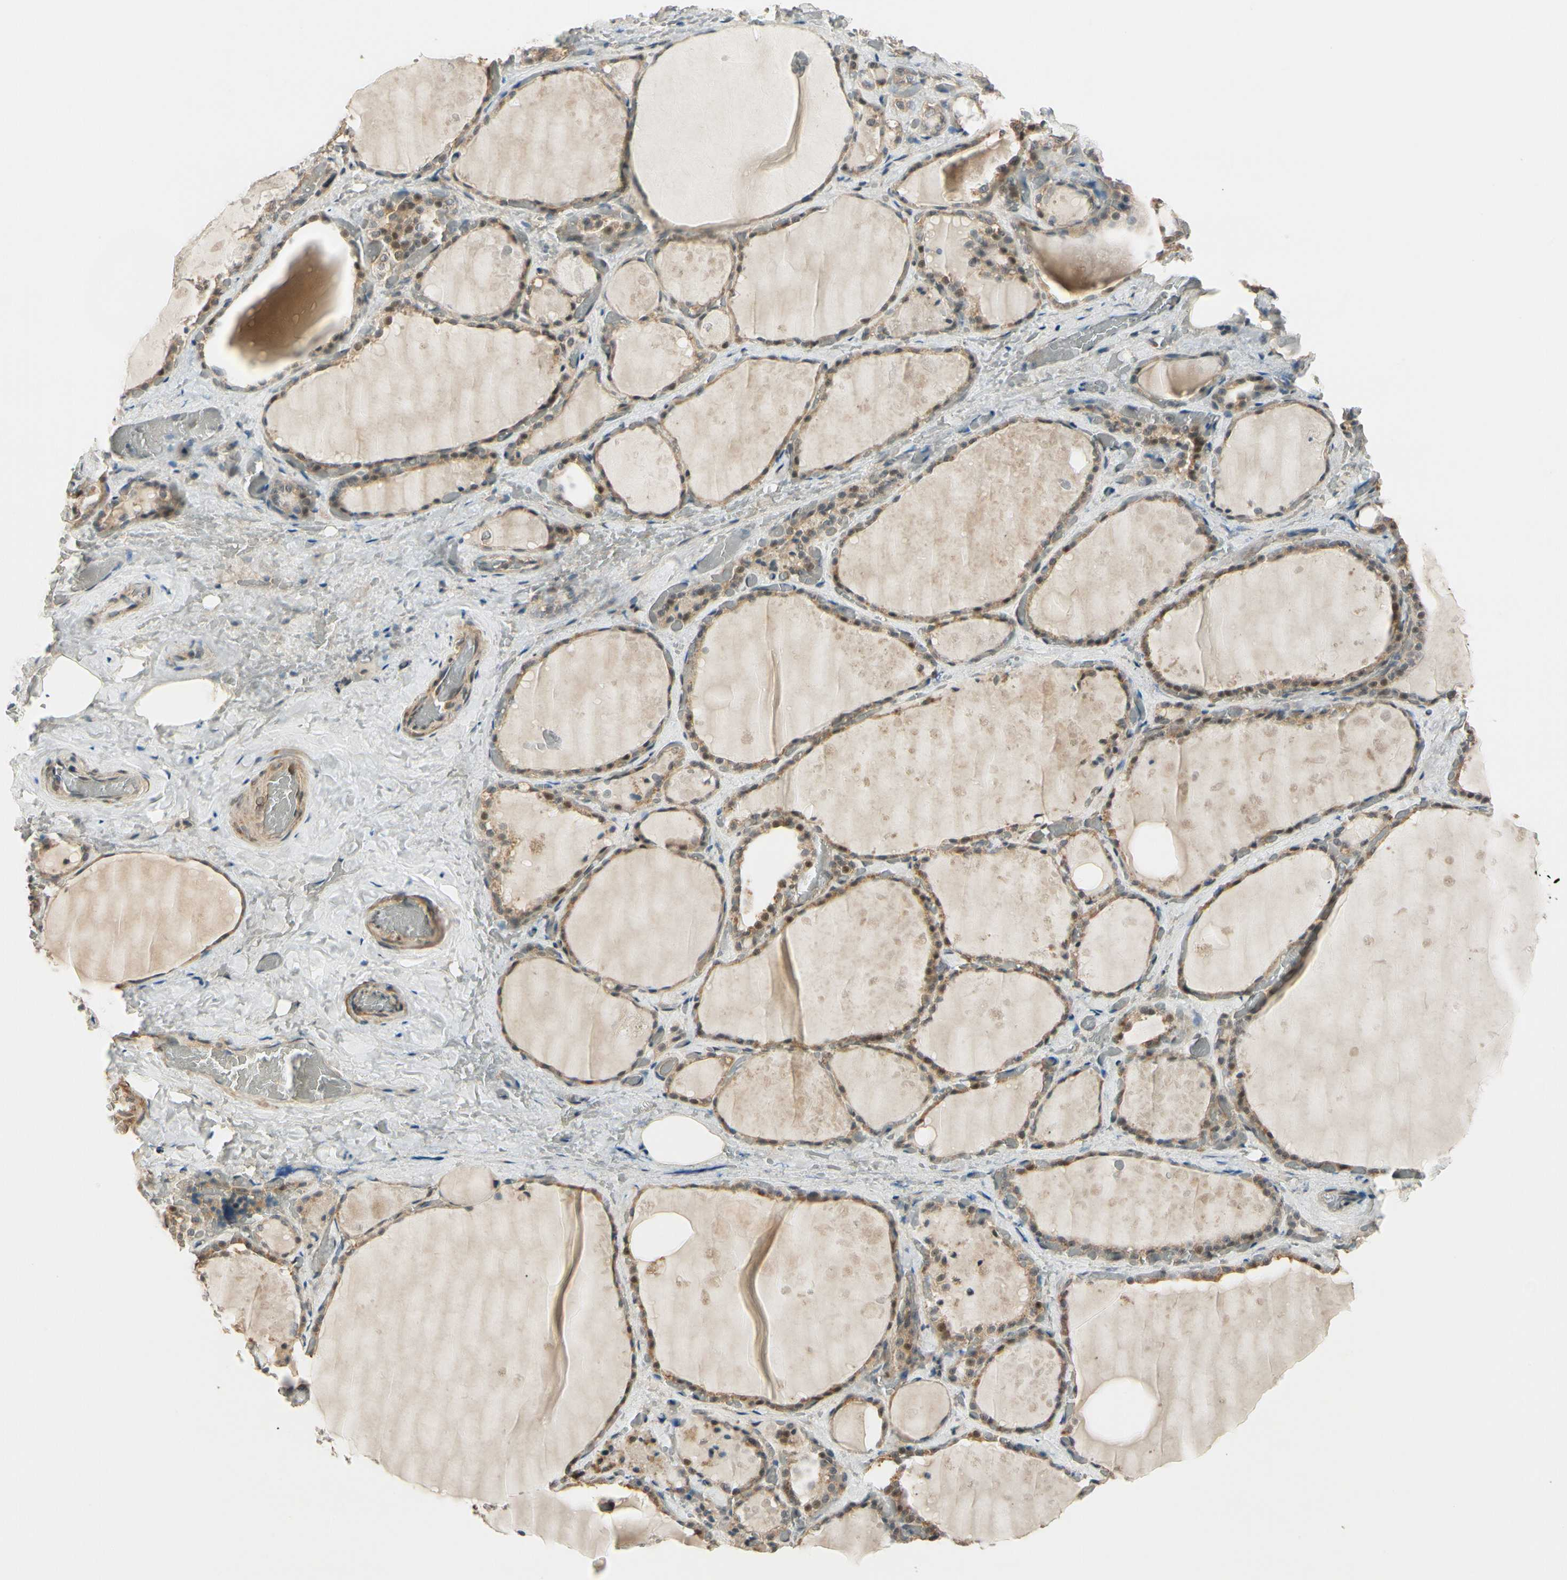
{"staining": {"intensity": "moderate", "quantity": ">75%", "location": "cytoplasmic/membranous,nuclear"}, "tissue": "thyroid gland", "cell_type": "Glandular cells", "image_type": "normal", "snomed": [{"axis": "morphology", "description": "Normal tissue, NOS"}, {"axis": "topography", "description": "Thyroid gland"}], "caption": "Immunohistochemistry of normal human thyroid gland shows medium levels of moderate cytoplasmic/membranous,nuclear expression in approximately >75% of glandular cells. The staining was performed using DAB (3,3'-diaminobenzidine), with brown indicating positive protein expression. Nuclei are stained blue with hematoxylin.", "gene": "MCPH1", "patient": {"sex": "male", "age": 61}}